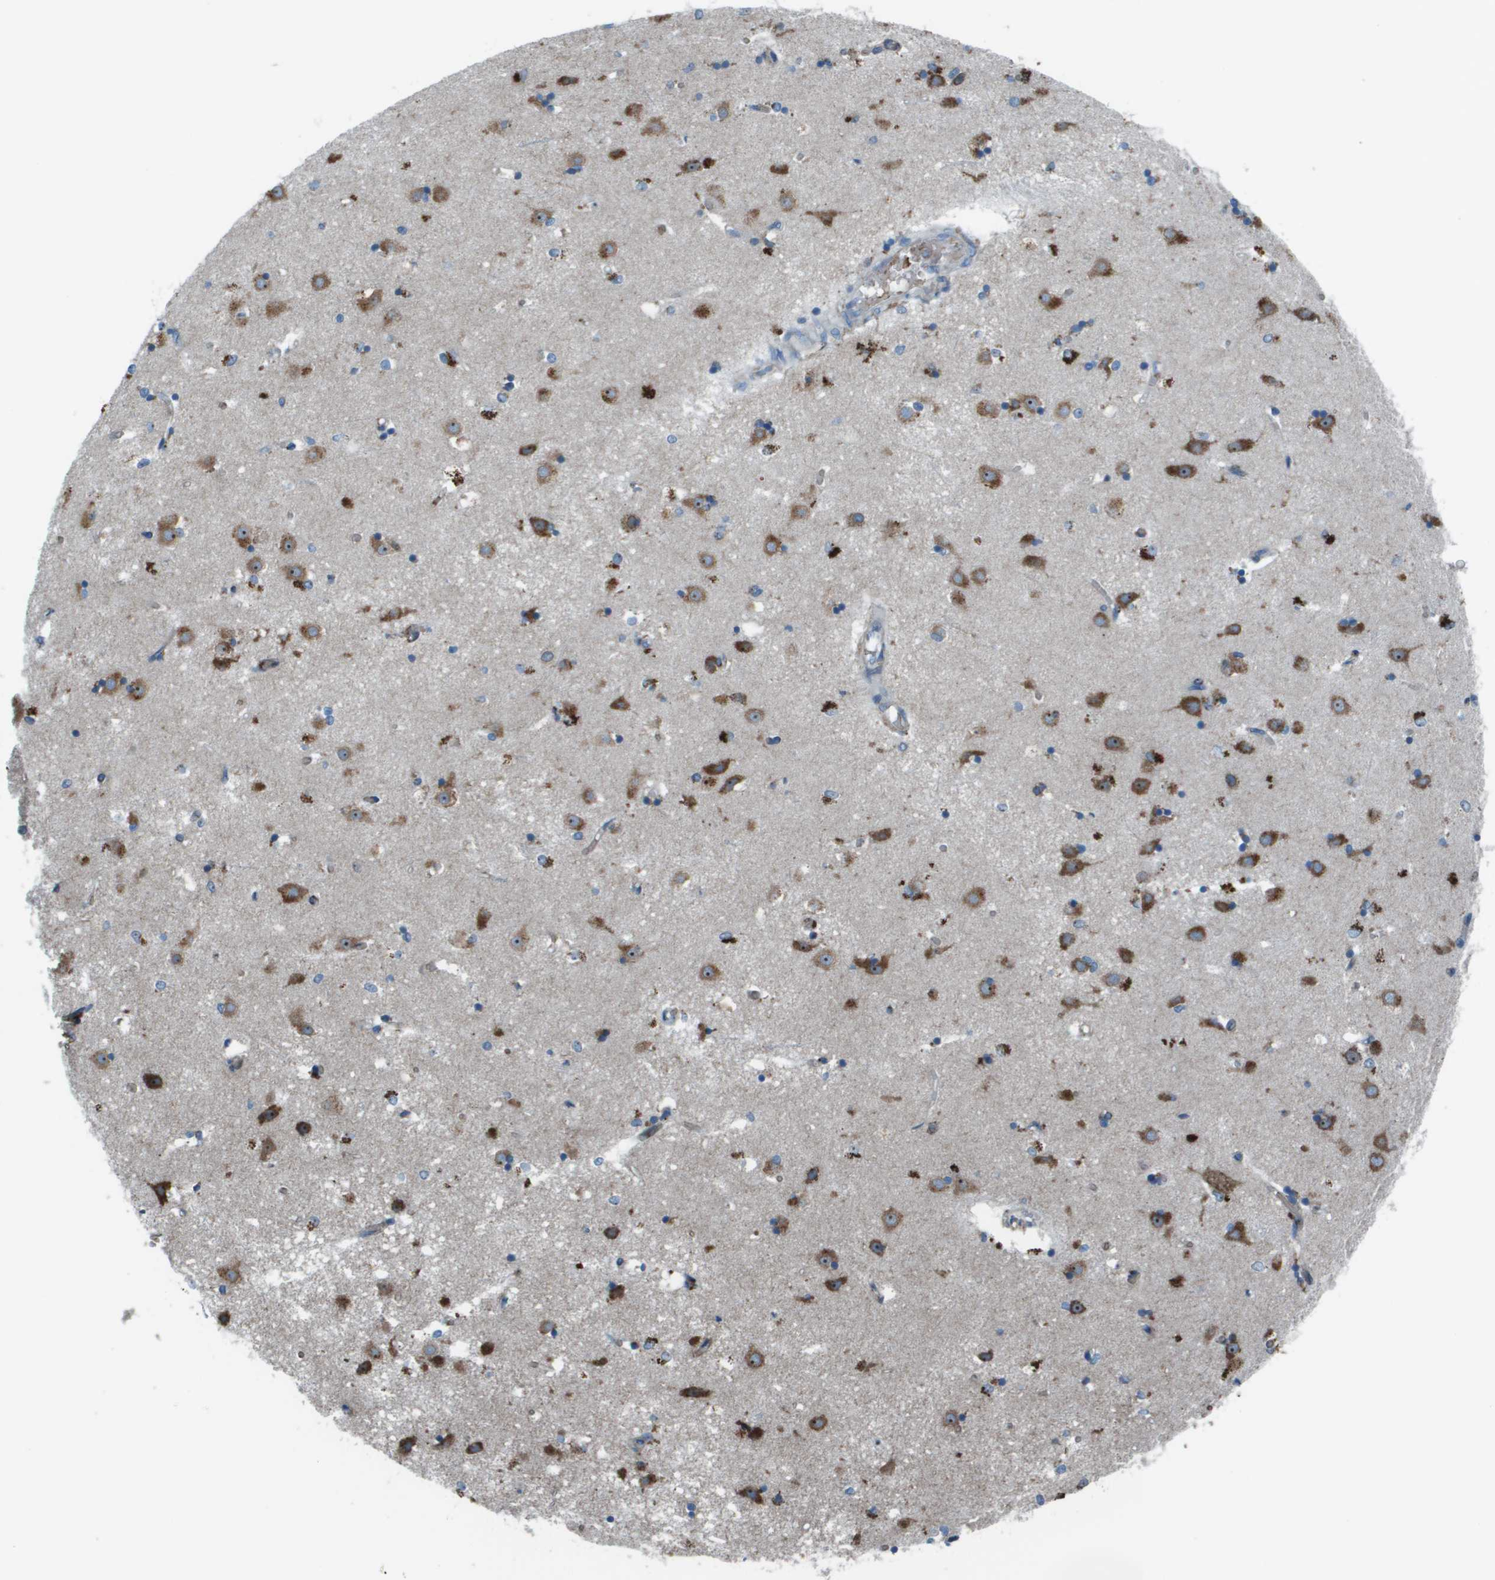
{"staining": {"intensity": "moderate", "quantity": "<25%", "location": "cytoplasmic/membranous"}, "tissue": "caudate", "cell_type": "Glial cells", "image_type": "normal", "snomed": [{"axis": "morphology", "description": "Normal tissue, NOS"}, {"axis": "topography", "description": "Lateral ventricle wall"}], "caption": "Protein expression analysis of normal caudate displays moderate cytoplasmic/membranous staining in approximately <25% of glial cells. The staining was performed using DAB (3,3'-diaminobenzidine) to visualize the protein expression in brown, while the nuclei were stained in blue with hematoxylin (Magnification: 20x).", "gene": "UTS2", "patient": {"sex": "male", "age": 45}}